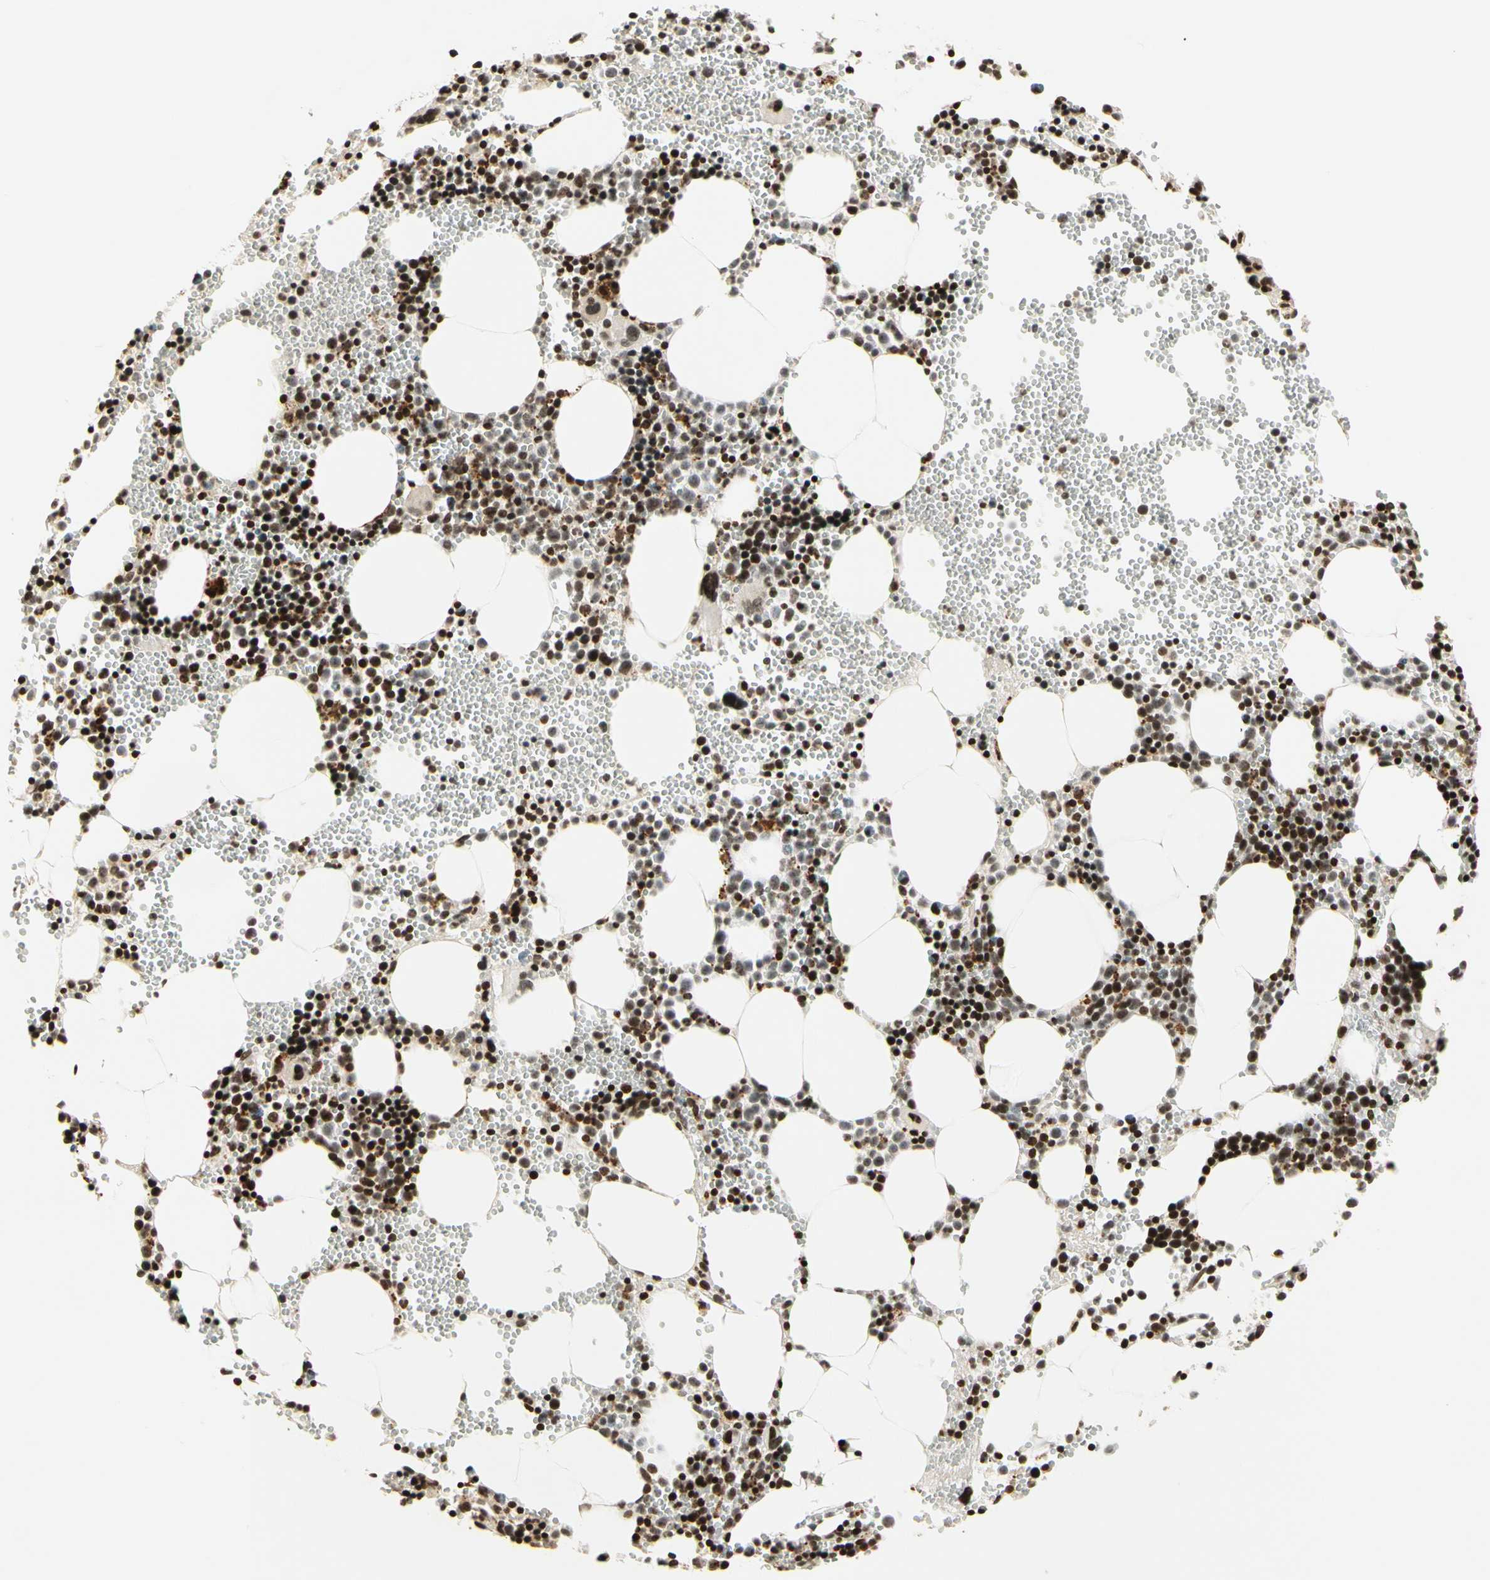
{"staining": {"intensity": "strong", "quantity": "25%-75%", "location": "nuclear"}, "tissue": "bone marrow", "cell_type": "Hematopoietic cells", "image_type": "normal", "snomed": [{"axis": "morphology", "description": "Normal tissue, NOS"}, {"axis": "morphology", "description": "Inflammation, NOS"}, {"axis": "topography", "description": "Bone marrow"}], "caption": "Hematopoietic cells demonstrate strong nuclear positivity in approximately 25%-75% of cells in normal bone marrow. (Stains: DAB in brown, nuclei in blue, Microscopy: brightfield microscopy at high magnification).", "gene": "TSHZ3", "patient": {"sex": "male", "age": 42}}